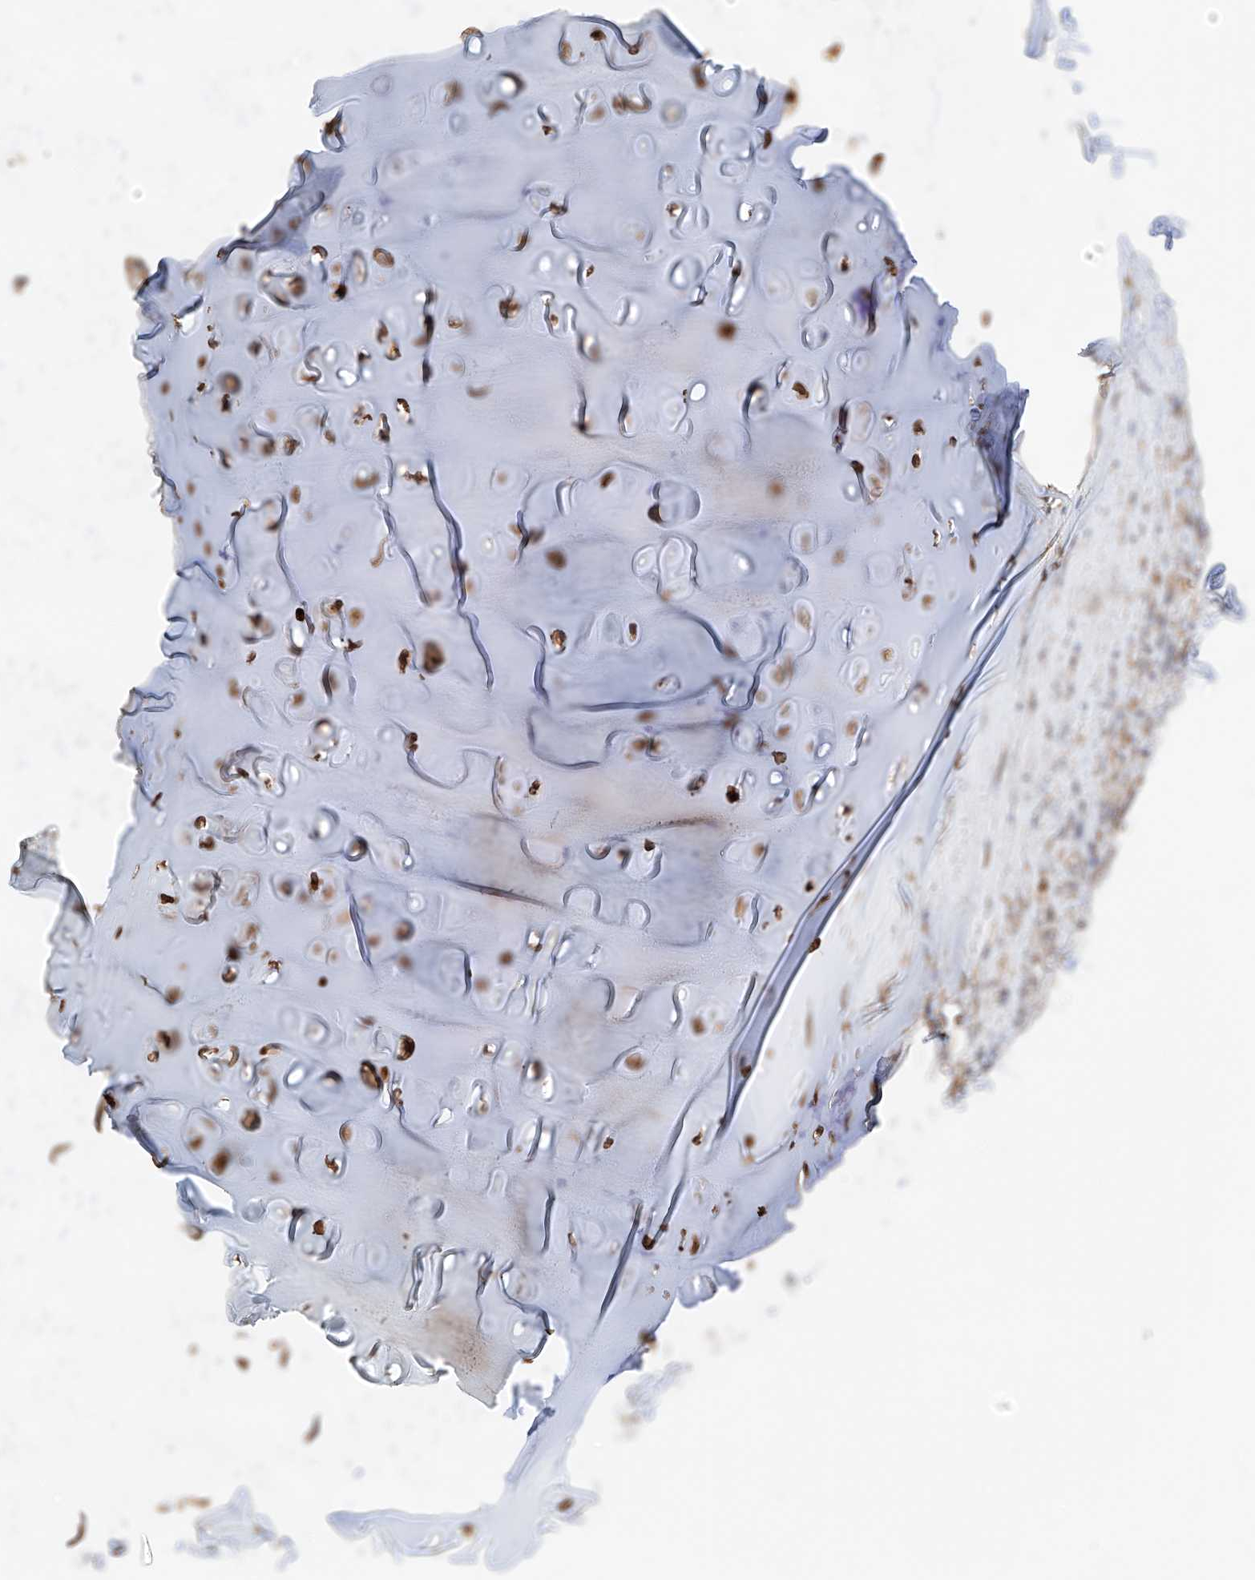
{"staining": {"intensity": "negative", "quantity": "none", "location": "none"}, "tissue": "adipose tissue", "cell_type": "Adipocytes", "image_type": "normal", "snomed": [{"axis": "morphology", "description": "Normal tissue, NOS"}, {"axis": "morphology", "description": "Basal cell carcinoma"}, {"axis": "topography", "description": "Cartilage tissue"}, {"axis": "topography", "description": "Nasopharynx"}, {"axis": "topography", "description": "Oral tissue"}], "caption": "Adipocytes show no significant staining in unremarkable adipose tissue. The staining was performed using DAB (3,3'-diaminobenzidine) to visualize the protein expression in brown, while the nuclei were stained in blue with hematoxylin (Magnification: 20x).", "gene": "MOSPD1", "patient": {"sex": "female", "age": 77}}